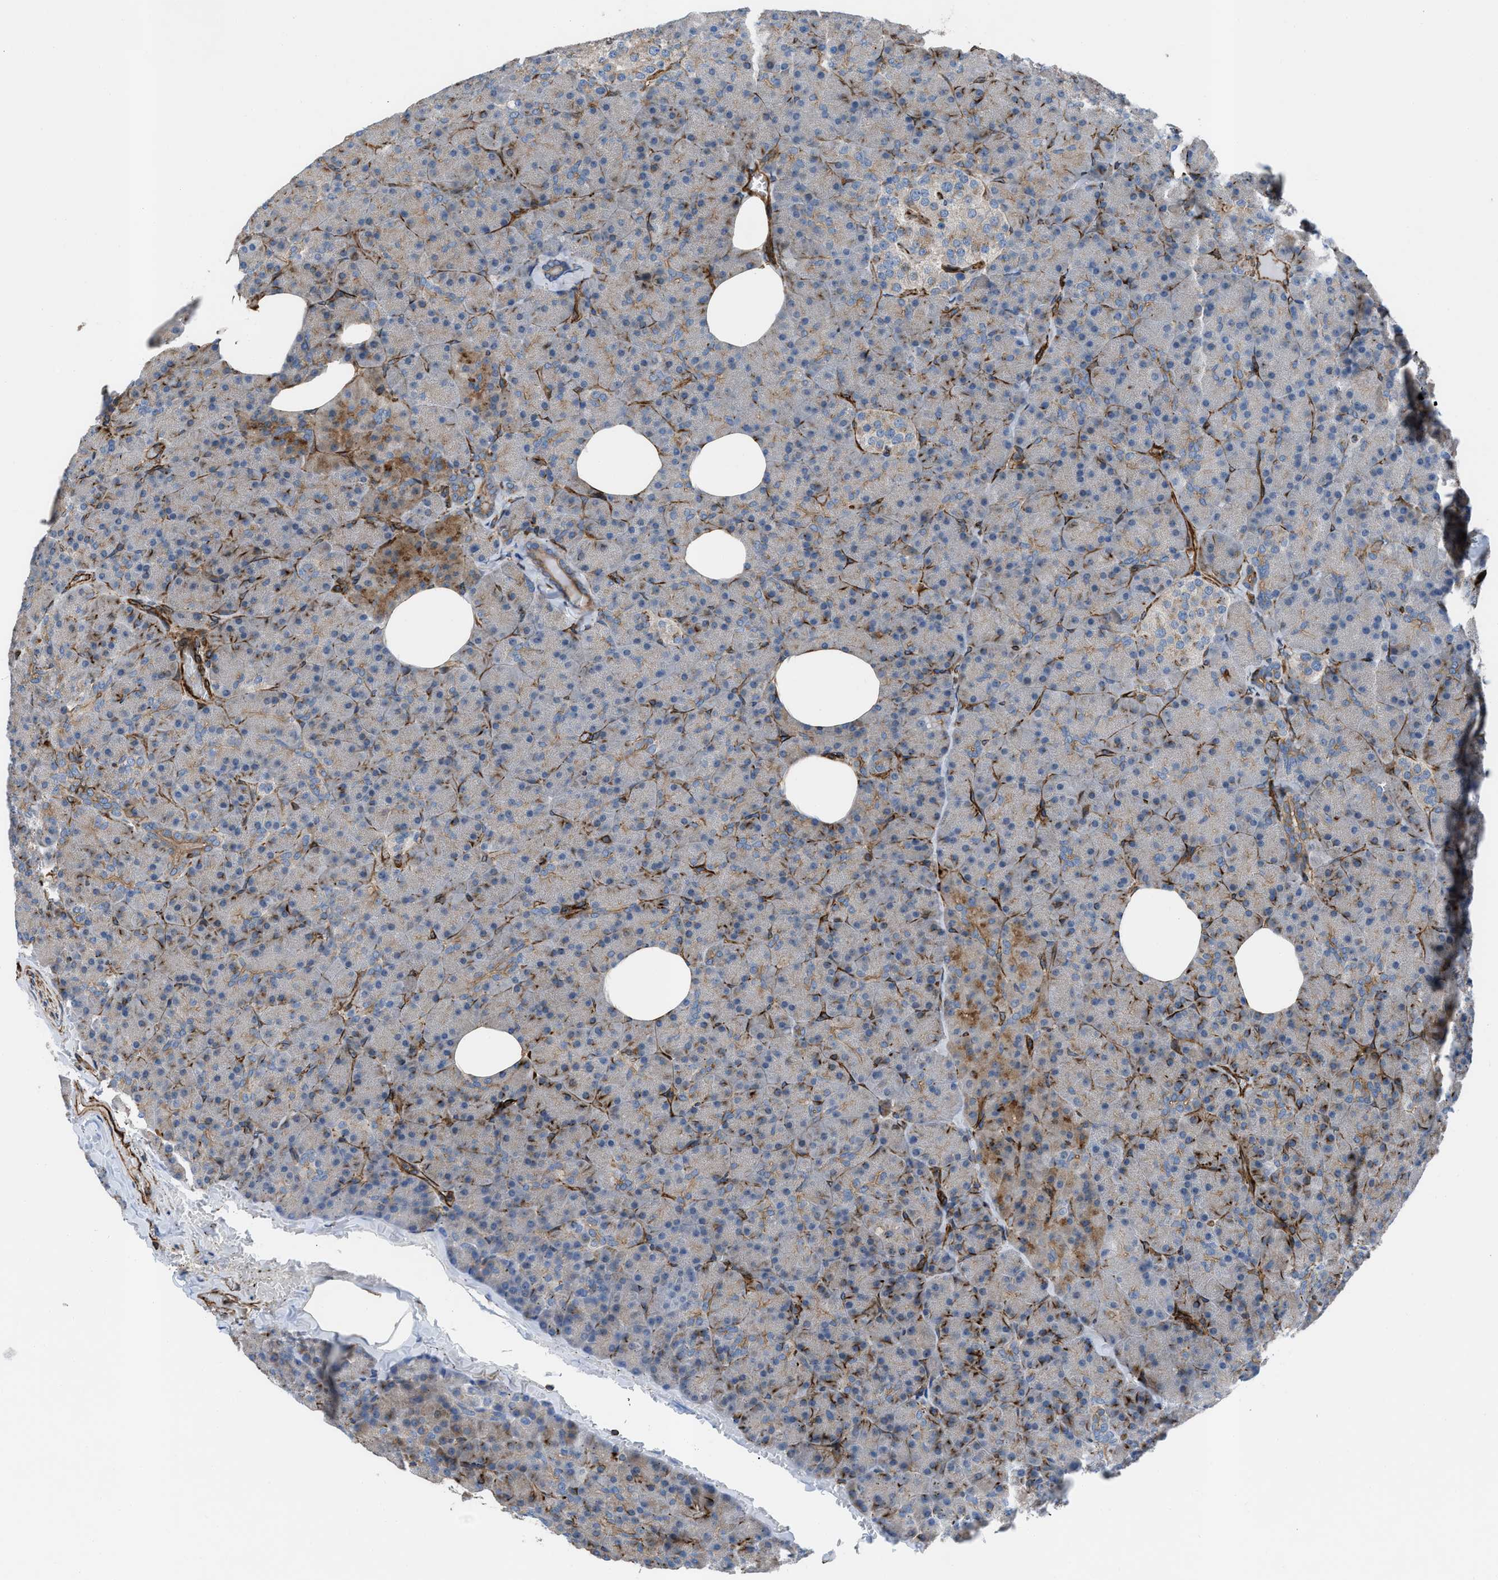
{"staining": {"intensity": "moderate", "quantity": "<25%", "location": "cytoplasmic/membranous"}, "tissue": "pancreas", "cell_type": "Exocrine glandular cells", "image_type": "normal", "snomed": [{"axis": "morphology", "description": "Normal tissue, NOS"}, {"axis": "topography", "description": "Pancreas"}], "caption": "The image displays immunohistochemical staining of benign pancreas. There is moderate cytoplasmic/membranous expression is identified in approximately <25% of exocrine glandular cells. The protein of interest is shown in brown color, while the nuclei are stained blue.", "gene": "PTPRE", "patient": {"sex": "female", "age": 35}}